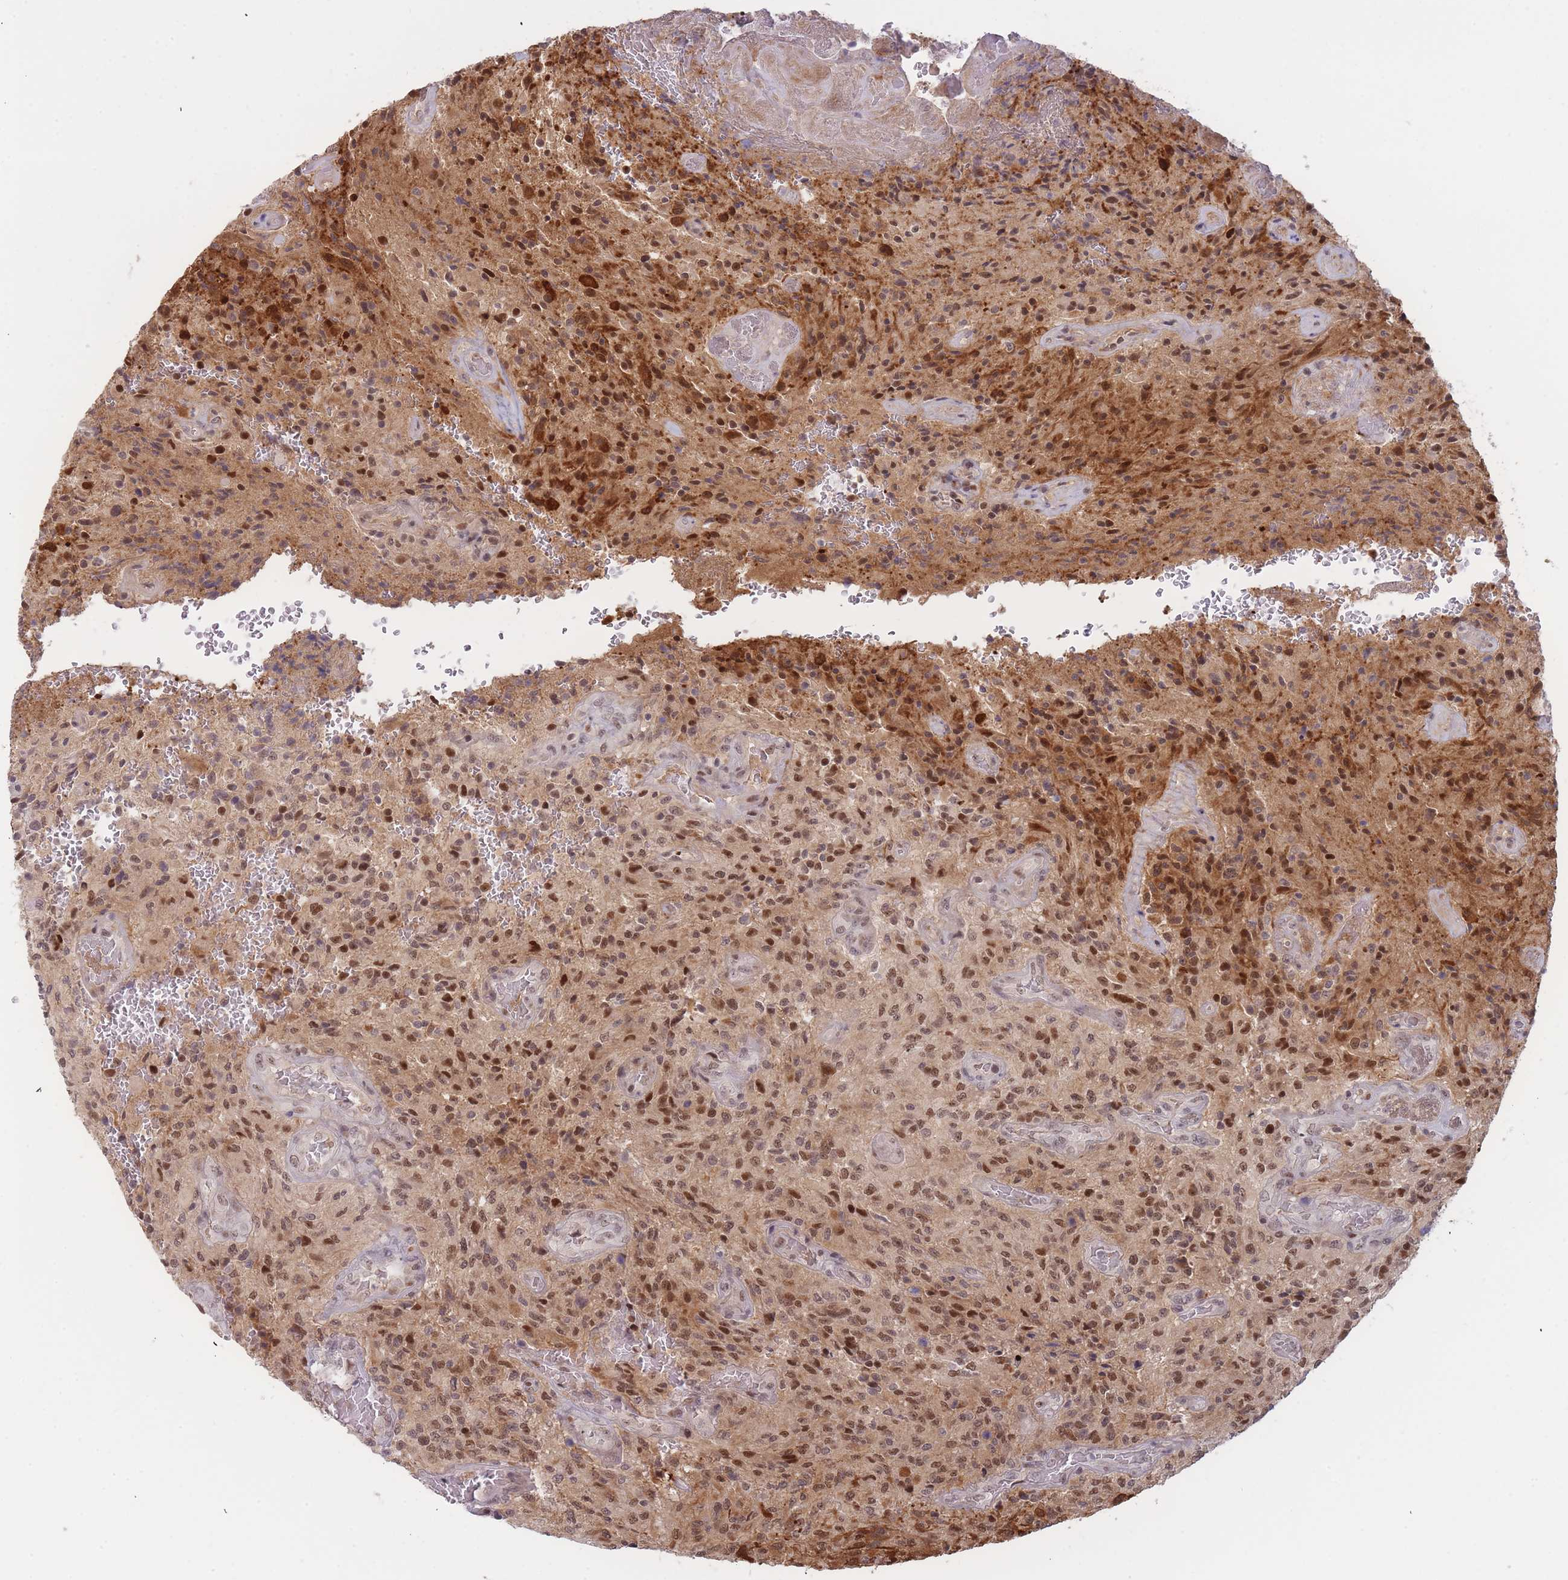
{"staining": {"intensity": "moderate", "quantity": ">75%", "location": "cytoplasmic/membranous,nuclear"}, "tissue": "glioma", "cell_type": "Tumor cells", "image_type": "cancer", "snomed": [{"axis": "morphology", "description": "Normal tissue, NOS"}, {"axis": "morphology", "description": "Glioma, malignant, High grade"}, {"axis": "topography", "description": "Cerebral cortex"}], "caption": "Moderate cytoplasmic/membranous and nuclear protein positivity is present in approximately >75% of tumor cells in malignant high-grade glioma. (Stains: DAB in brown, nuclei in blue, Microscopy: brightfield microscopy at high magnification).", "gene": "DEAF1", "patient": {"sex": "male", "age": 56}}